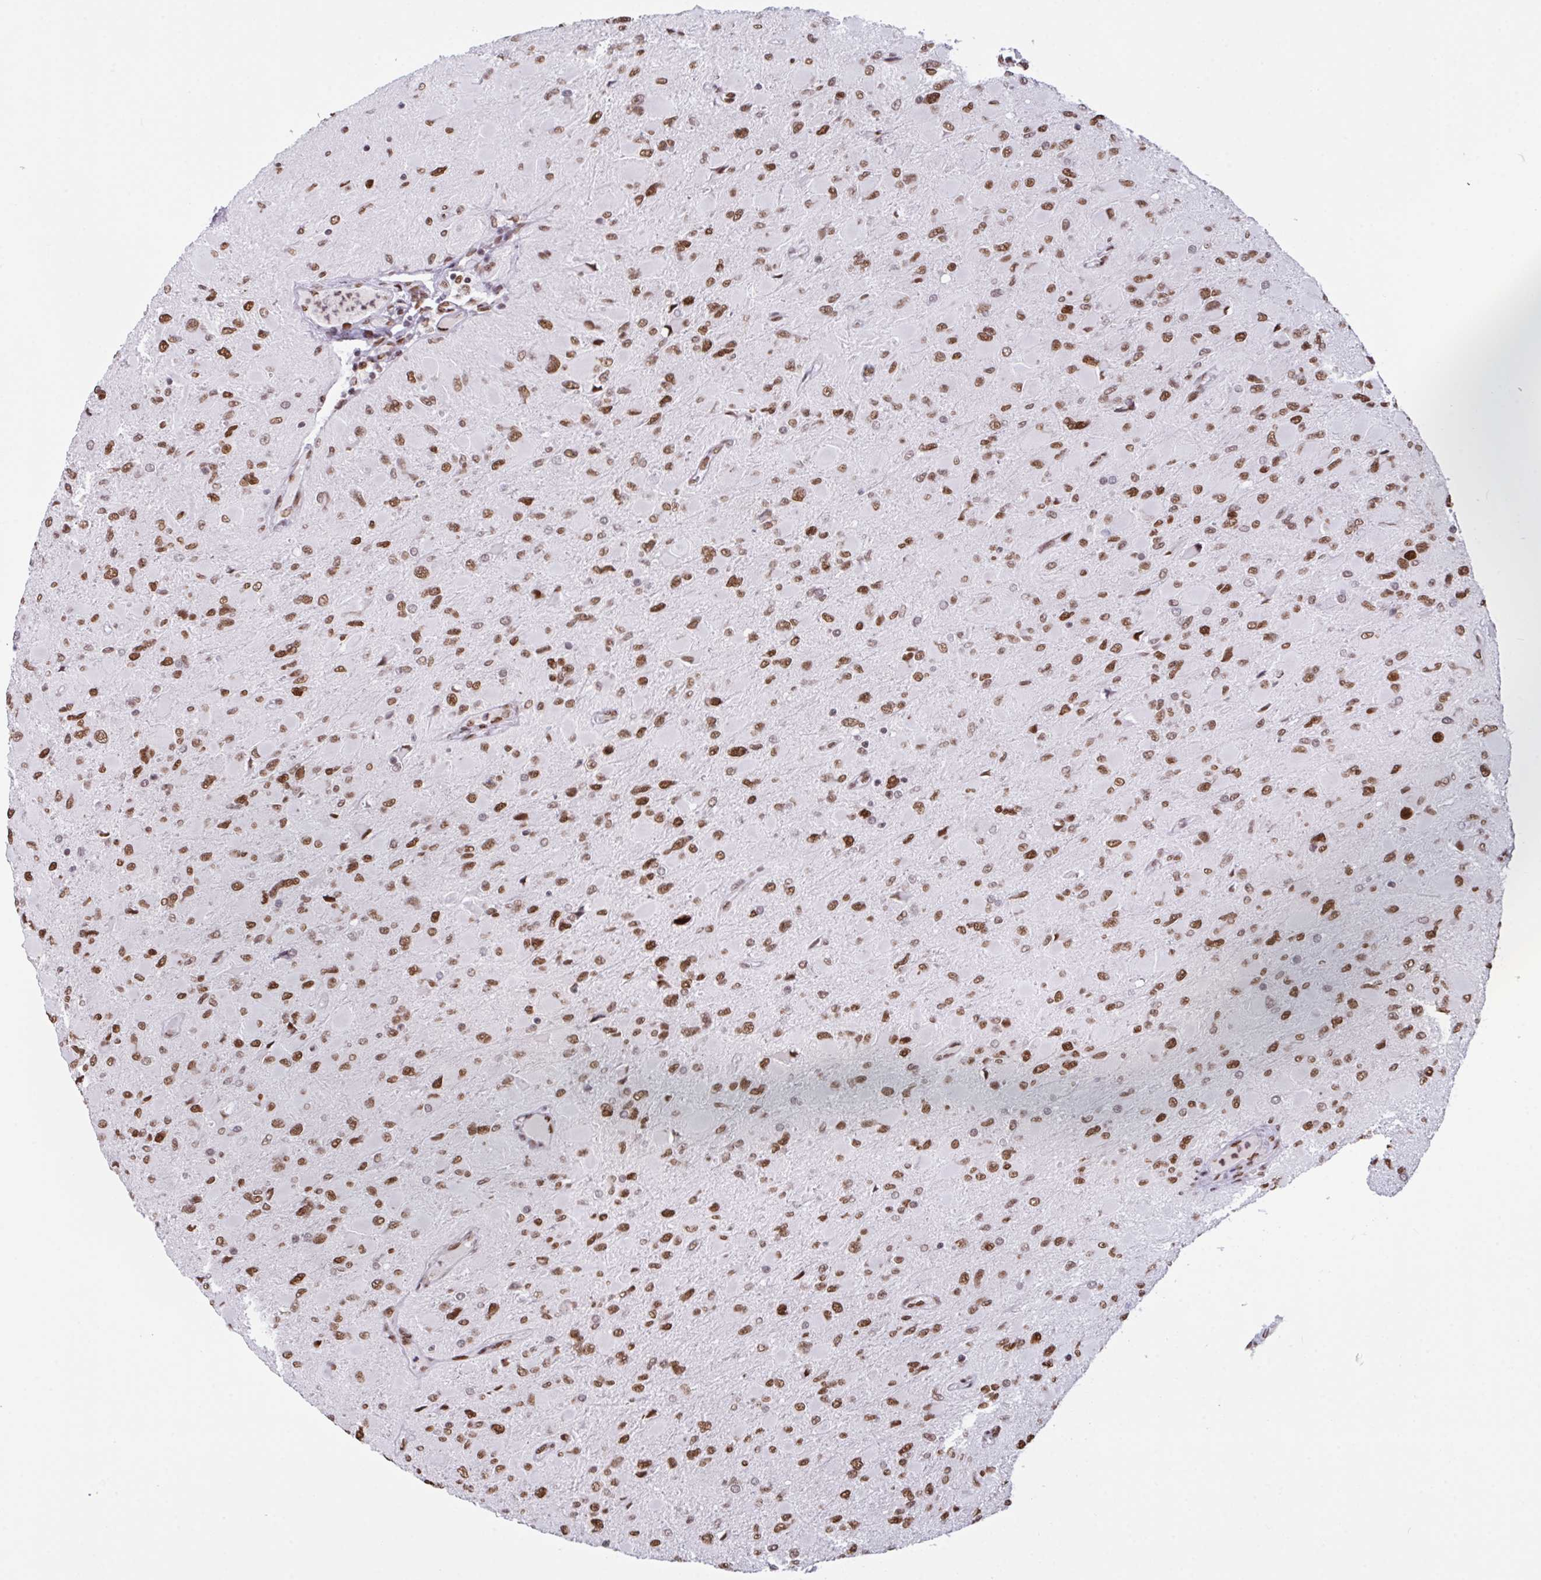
{"staining": {"intensity": "moderate", "quantity": ">75%", "location": "nuclear"}, "tissue": "glioma", "cell_type": "Tumor cells", "image_type": "cancer", "snomed": [{"axis": "morphology", "description": "Glioma, malignant, High grade"}, {"axis": "topography", "description": "Cerebral cortex"}], "caption": "Immunohistochemistry (IHC) (DAB (3,3'-diaminobenzidine)) staining of human glioma exhibits moderate nuclear protein expression in about >75% of tumor cells.", "gene": "CLP1", "patient": {"sex": "female", "age": 36}}